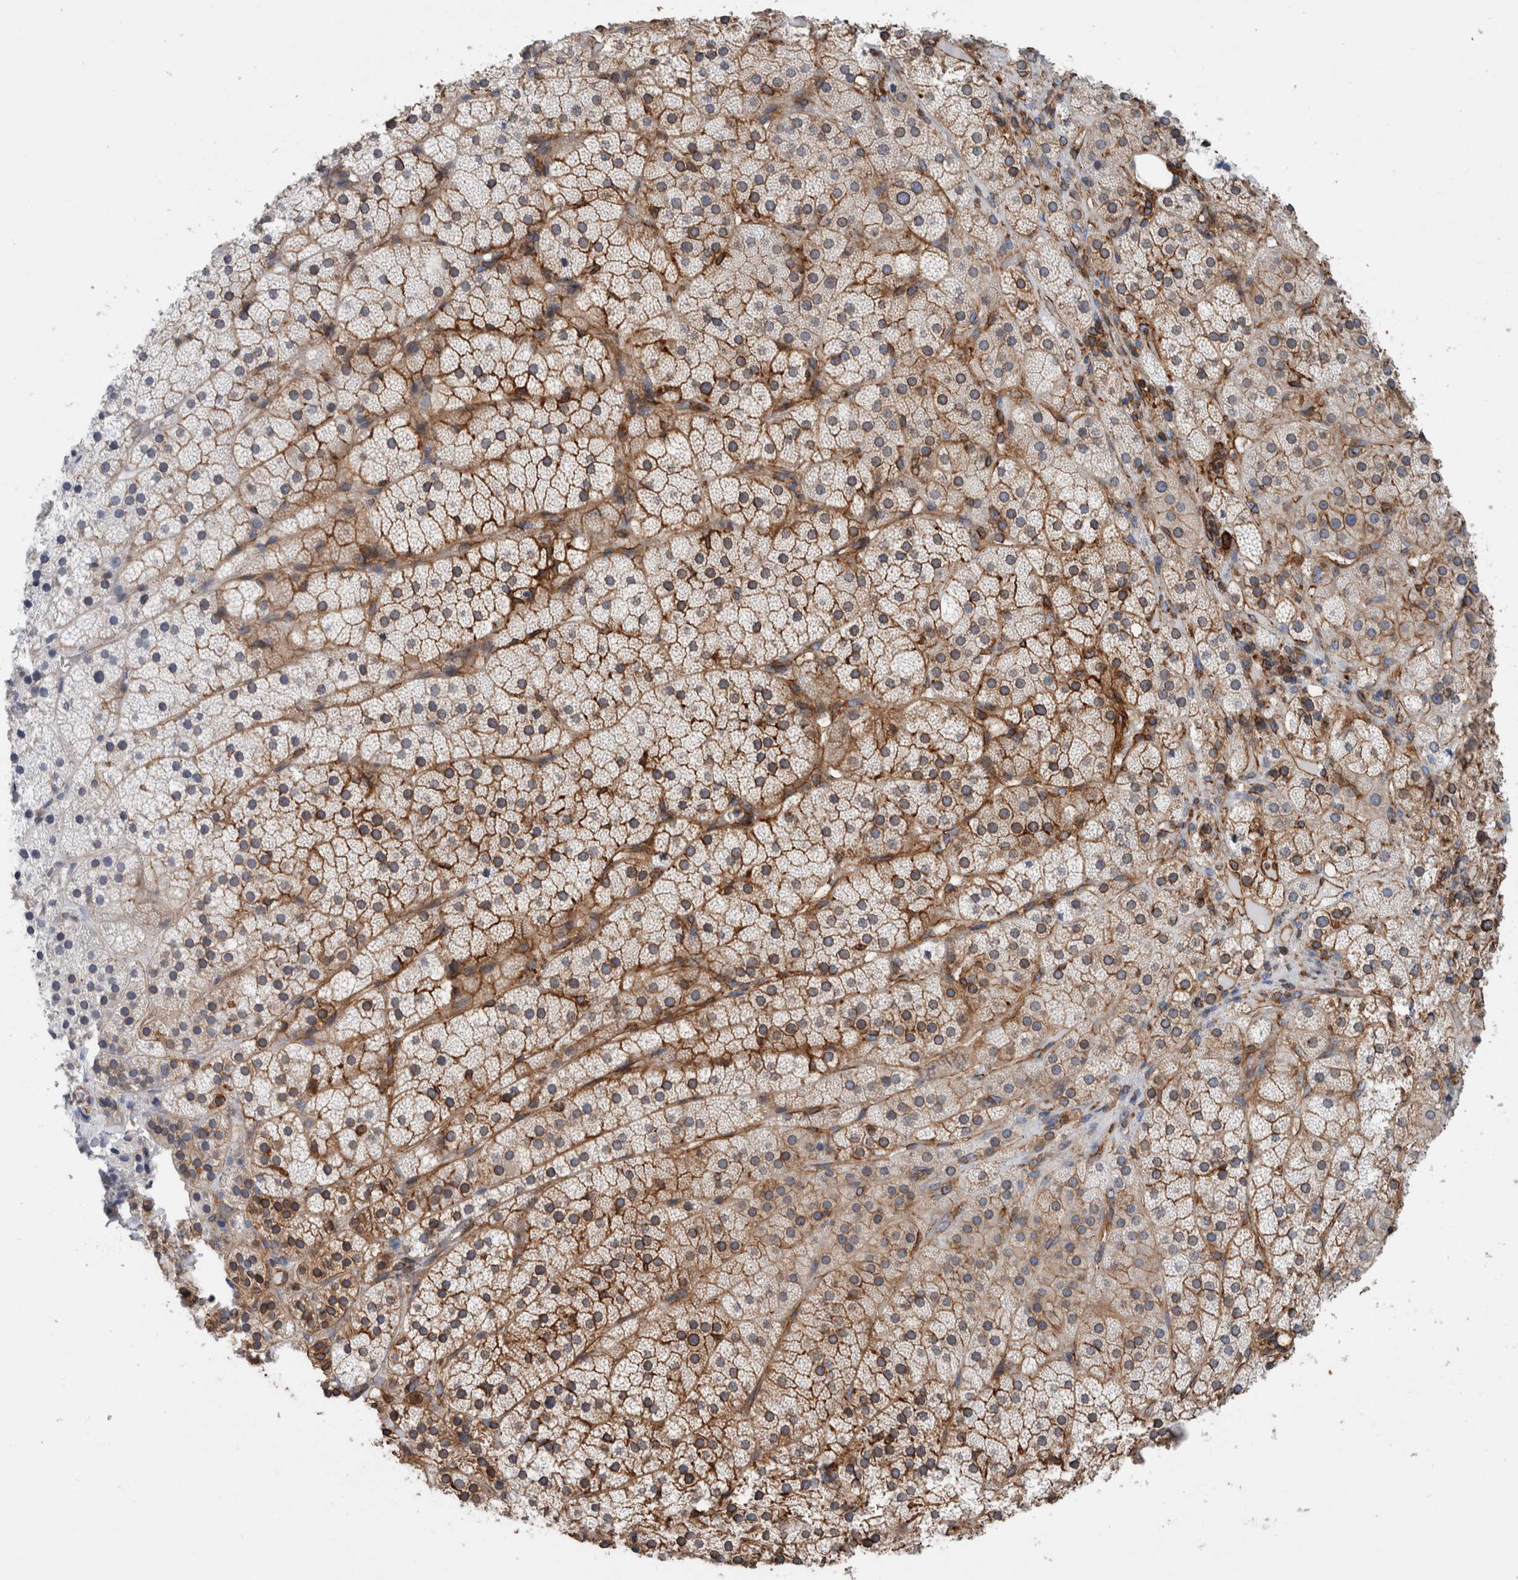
{"staining": {"intensity": "strong", "quantity": ">75%", "location": "cytoplasmic/membranous"}, "tissue": "adrenal gland", "cell_type": "Glandular cells", "image_type": "normal", "snomed": [{"axis": "morphology", "description": "Normal tissue, NOS"}, {"axis": "topography", "description": "Adrenal gland"}], "caption": "Immunohistochemistry (IHC) staining of benign adrenal gland, which exhibits high levels of strong cytoplasmic/membranous expression in about >75% of glandular cells indicating strong cytoplasmic/membranous protein expression. The staining was performed using DAB (brown) for protein detection and nuclei were counterstained in hematoxylin (blue).", "gene": "PLEC", "patient": {"sex": "female", "age": 44}}